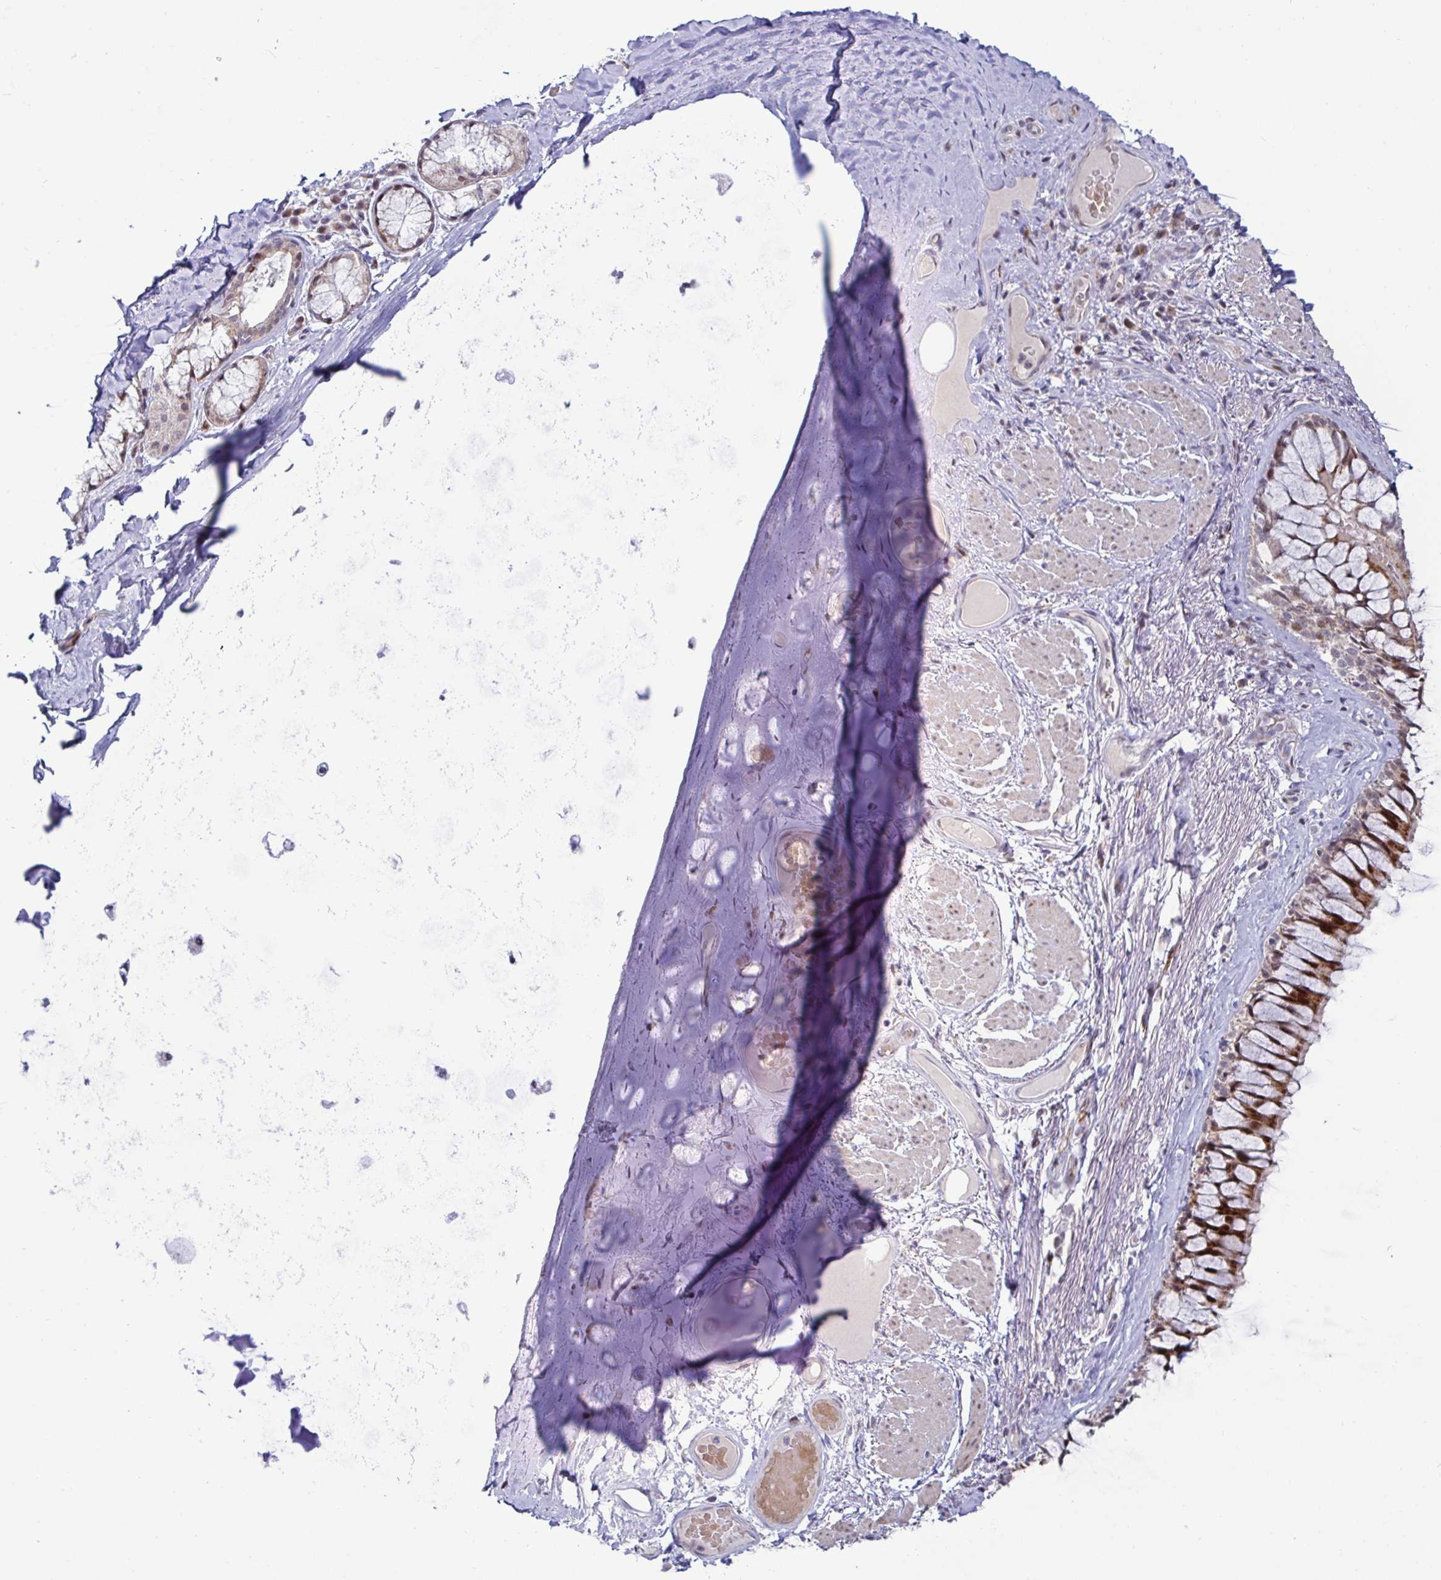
{"staining": {"intensity": "negative", "quantity": "none", "location": "none"}, "tissue": "adipose tissue", "cell_type": "Adipocytes", "image_type": "normal", "snomed": [{"axis": "morphology", "description": "Normal tissue, NOS"}, {"axis": "topography", "description": "Cartilage tissue"}, {"axis": "topography", "description": "Bronchus"}], "caption": "This is a image of immunohistochemistry (IHC) staining of unremarkable adipose tissue, which shows no staining in adipocytes. (IHC, brightfield microscopy, high magnification).", "gene": "DZIP1", "patient": {"sex": "male", "age": 64}}